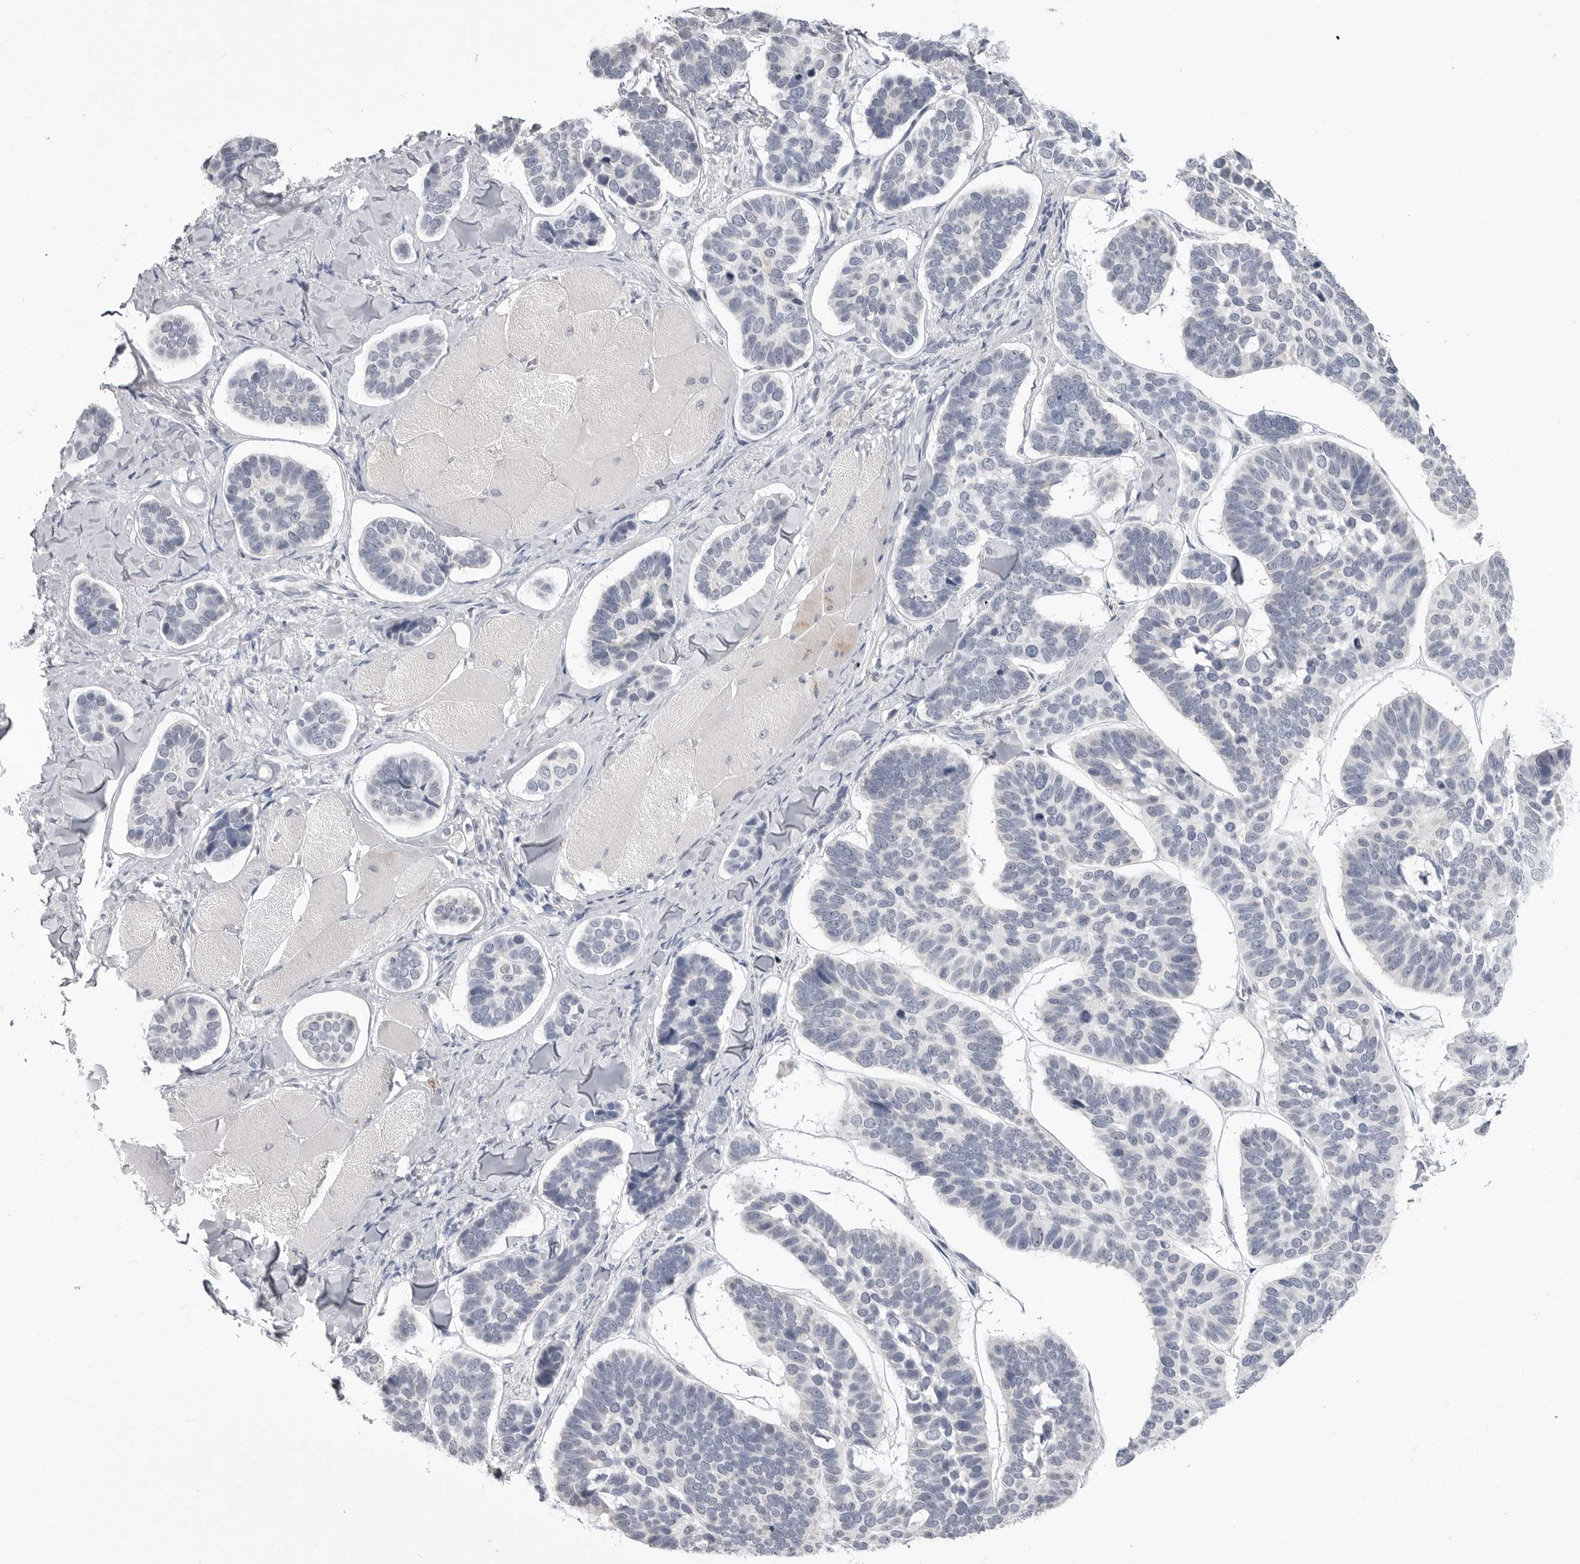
{"staining": {"intensity": "negative", "quantity": "none", "location": "none"}, "tissue": "skin cancer", "cell_type": "Tumor cells", "image_type": "cancer", "snomed": [{"axis": "morphology", "description": "Basal cell carcinoma"}, {"axis": "topography", "description": "Skin"}], "caption": "Skin basal cell carcinoma was stained to show a protein in brown. There is no significant positivity in tumor cells.", "gene": "STAP2", "patient": {"sex": "male", "age": 62}}